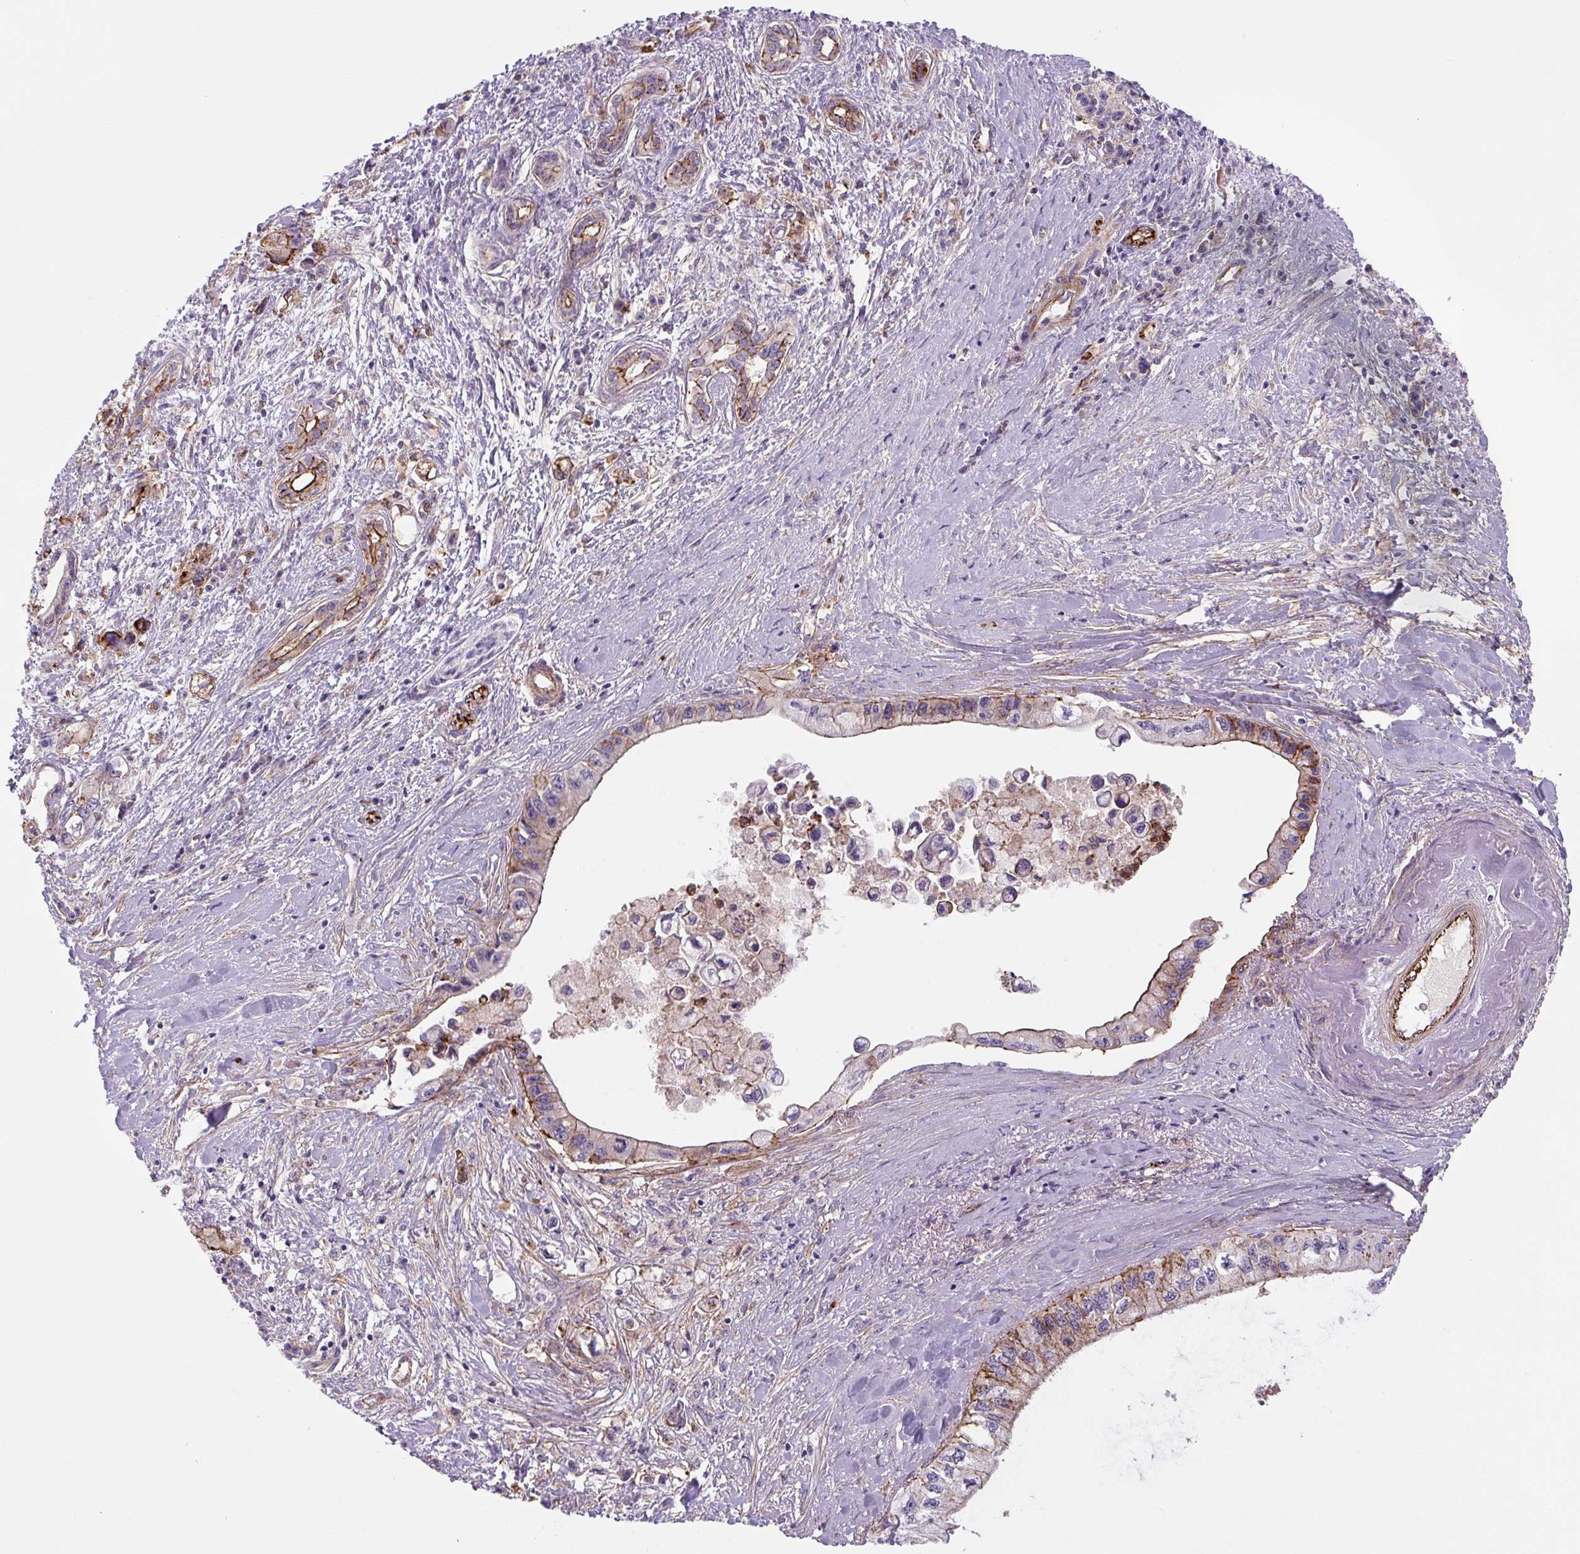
{"staining": {"intensity": "moderate", "quantity": "25%-75%", "location": "cytoplasmic/membranous"}, "tissue": "pancreatic cancer", "cell_type": "Tumor cells", "image_type": "cancer", "snomed": [{"axis": "morphology", "description": "Adenocarcinoma, NOS"}, {"axis": "topography", "description": "Pancreas"}], "caption": "Protein positivity by immunohistochemistry (IHC) demonstrates moderate cytoplasmic/membranous staining in about 25%-75% of tumor cells in pancreatic adenocarcinoma.", "gene": "DHFR2", "patient": {"sex": "male", "age": 61}}